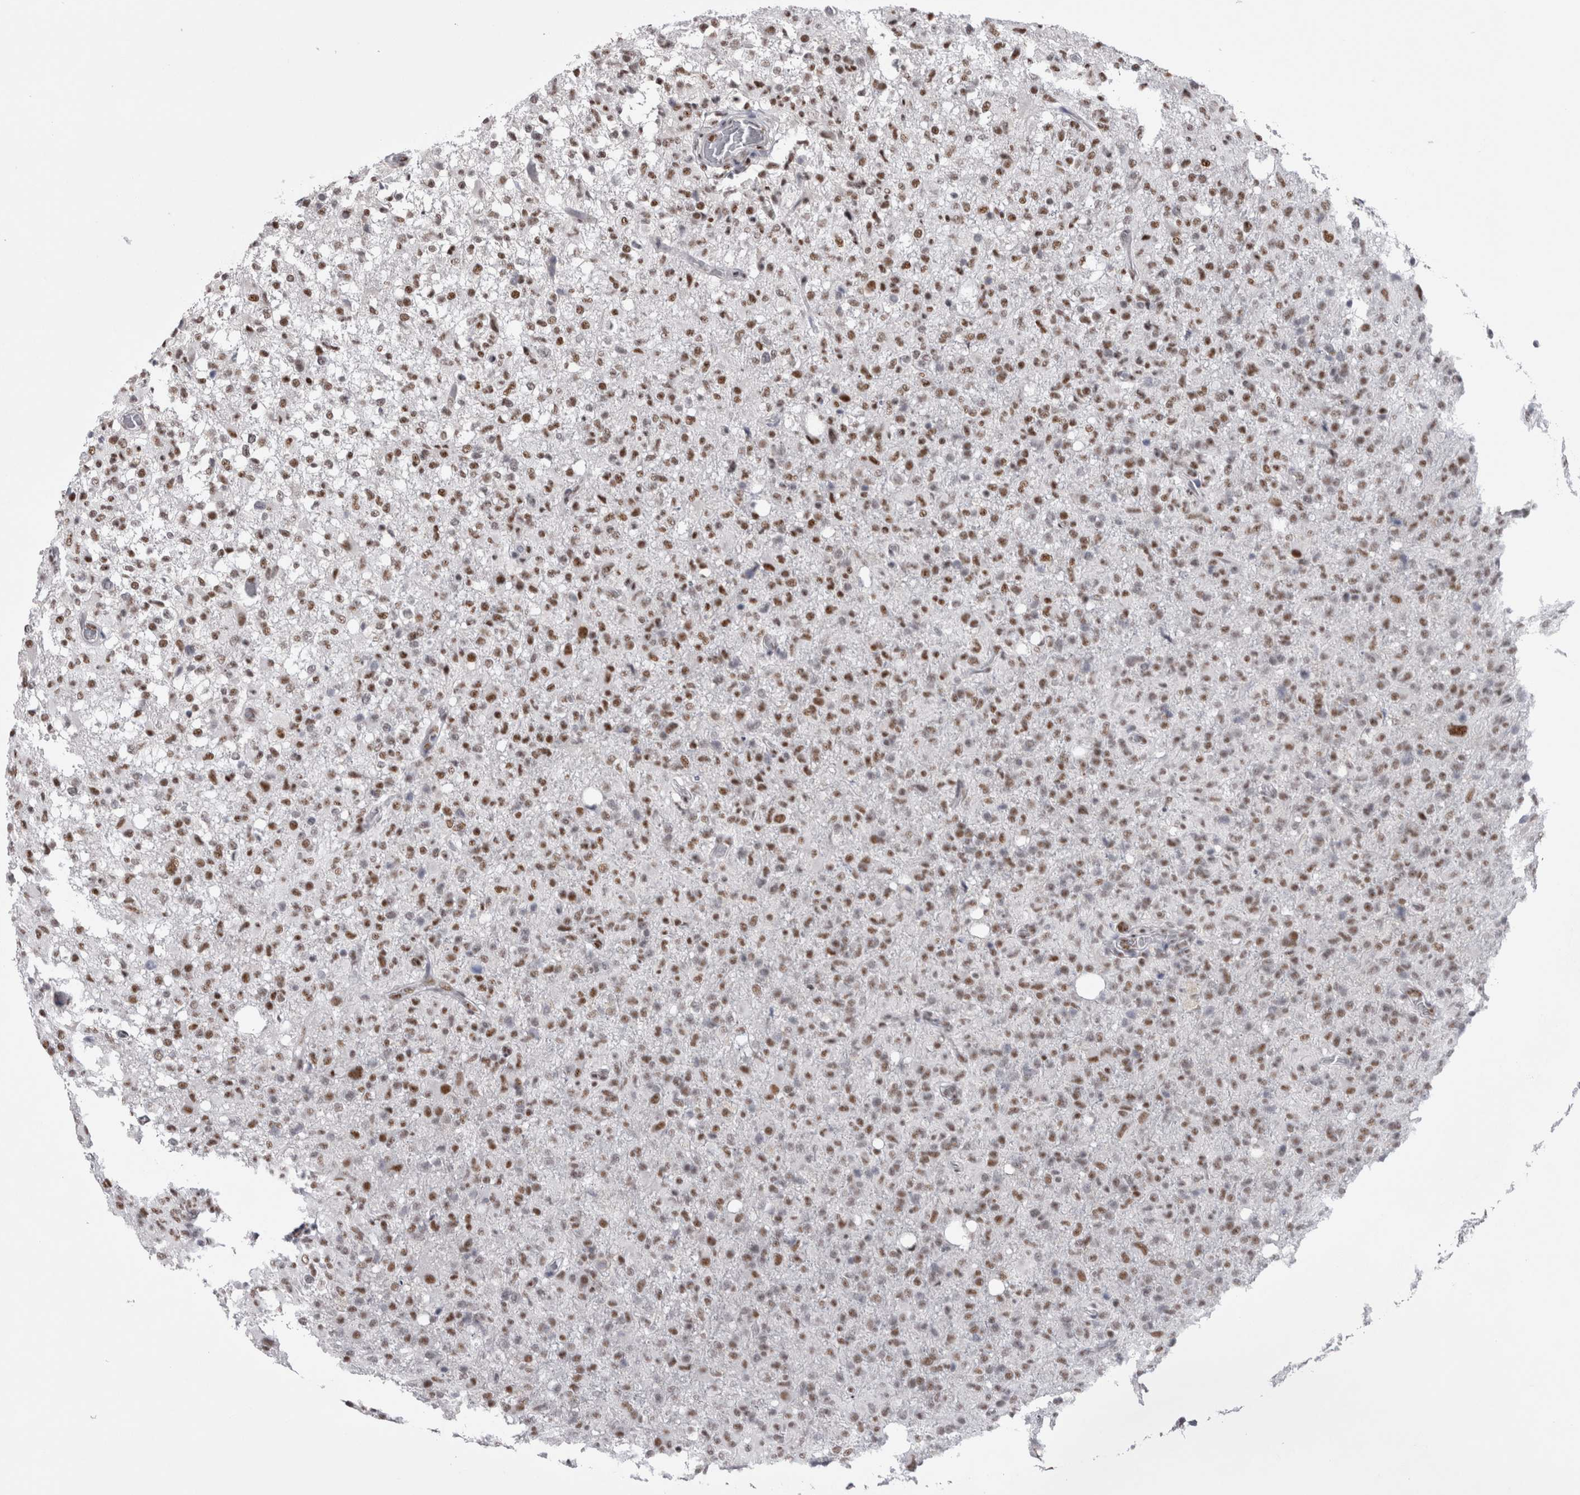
{"staining": {"intensity": "moderate", "quantity": ">75%", "location": "nuclear"}, "tissue": "glioma", "cell_type": "Tumor cells", "image_type": "cancer", "snomed": [{"axis": "morphology", "description": "Glioma, malignant, High grade"}, {"axis": "topography", "description": "Brain"}], "caption": "Human glioma stained for a protein (brown) reveals moderate nuclear positive staining in approximately >75% of tumor cells.", "gene": "API5", "patient": {"sex": "female", "age": 57}}